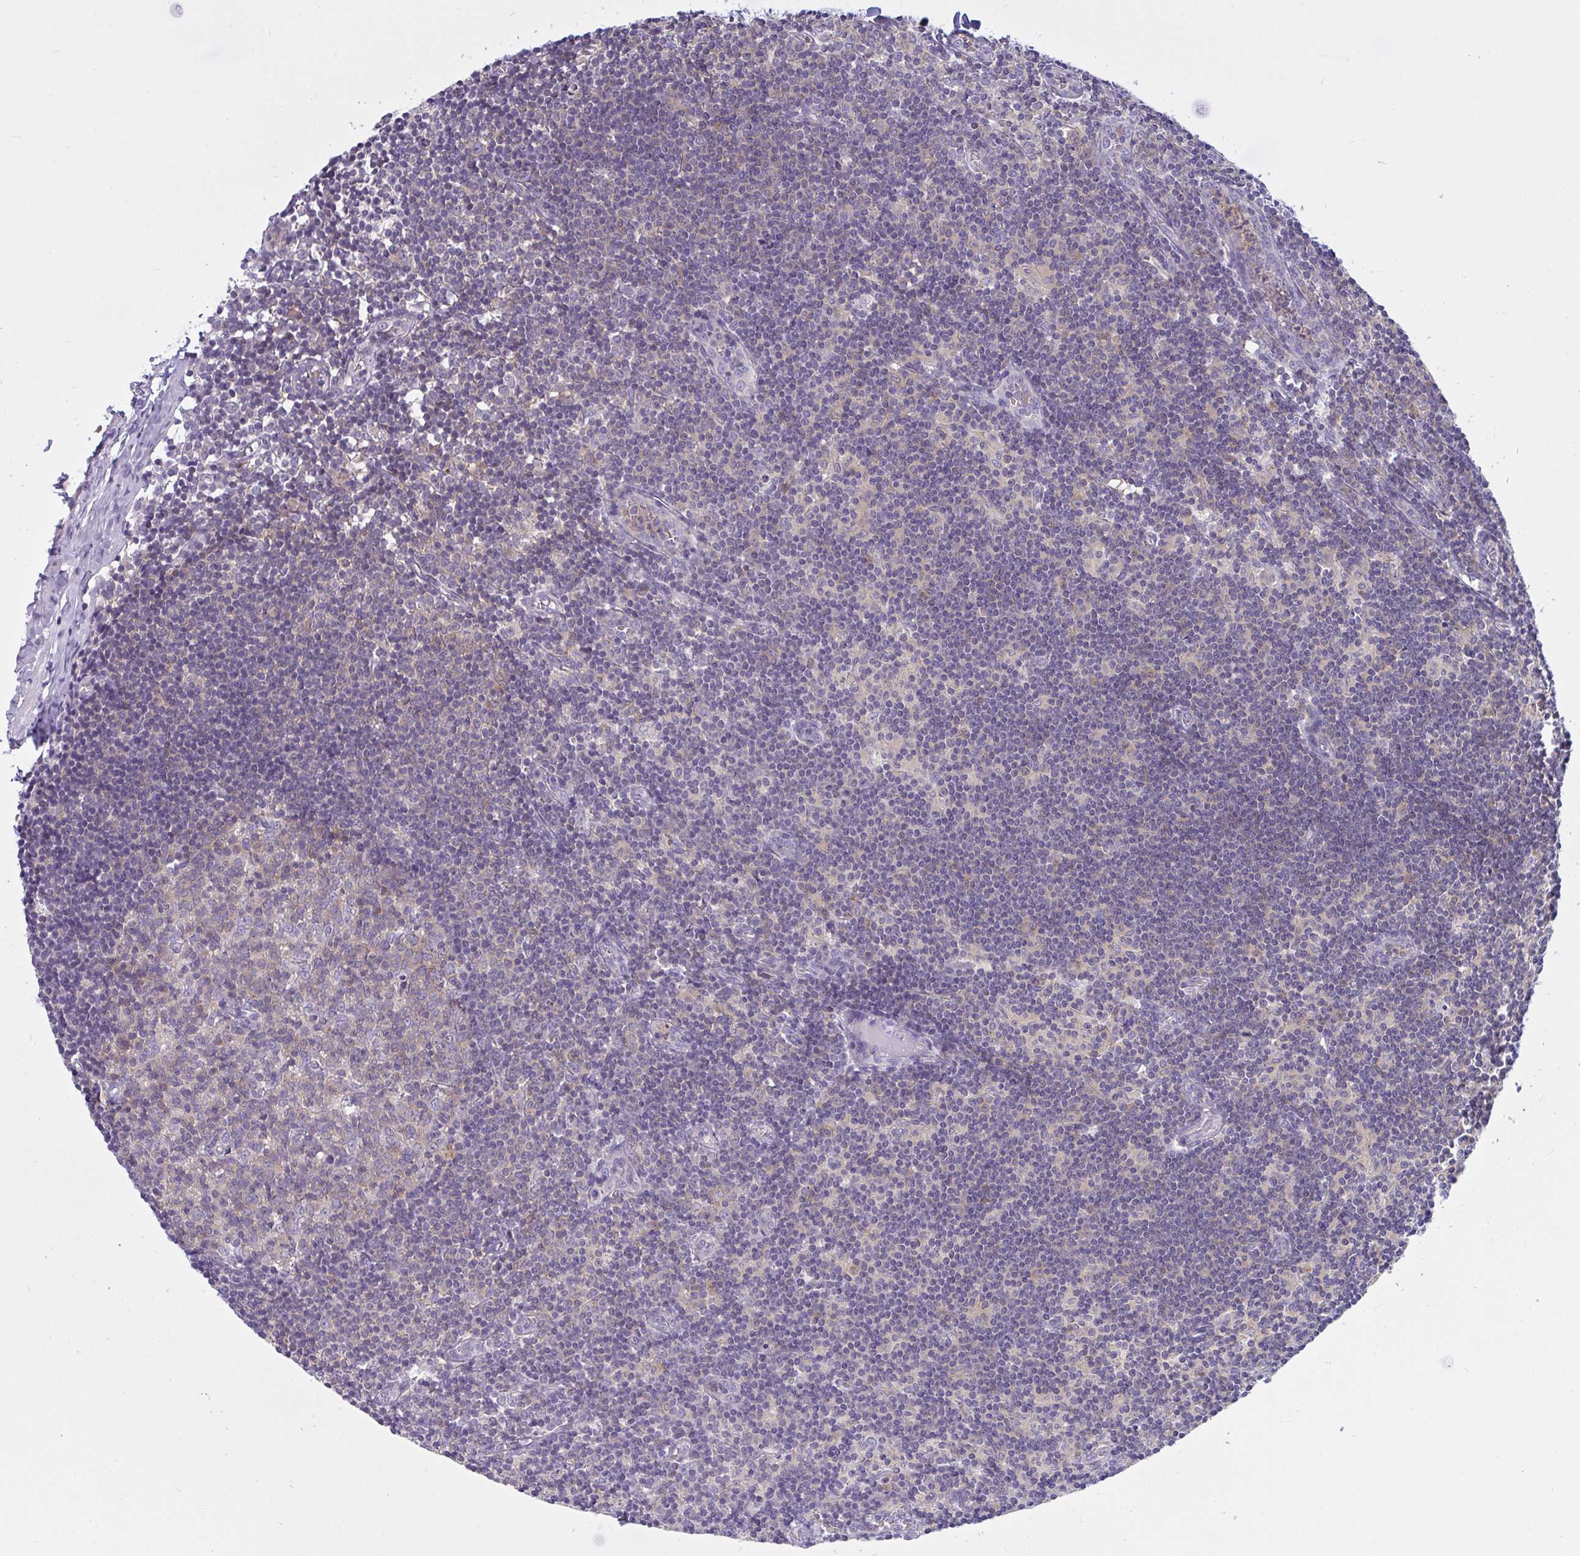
{"staining": {"intensity": "weak", "quantity": "<25%", "location": "cytoplasmic/membranous"}, "tissue": "lymph node", "cell_type": "Germinal center cells", "image_type": "normal", "snomed": [{"axis": "morphology", "description": "Normal tissue, NOS"}, {"axis": "topography", "description": "Lymph node"}], "caption": "This is an IHC photomicrograph of normal human lymph node. There is no expression in germinal center cells.", "gene": "SLC30A6", "patient": {"sex": "female", "age": 31}}